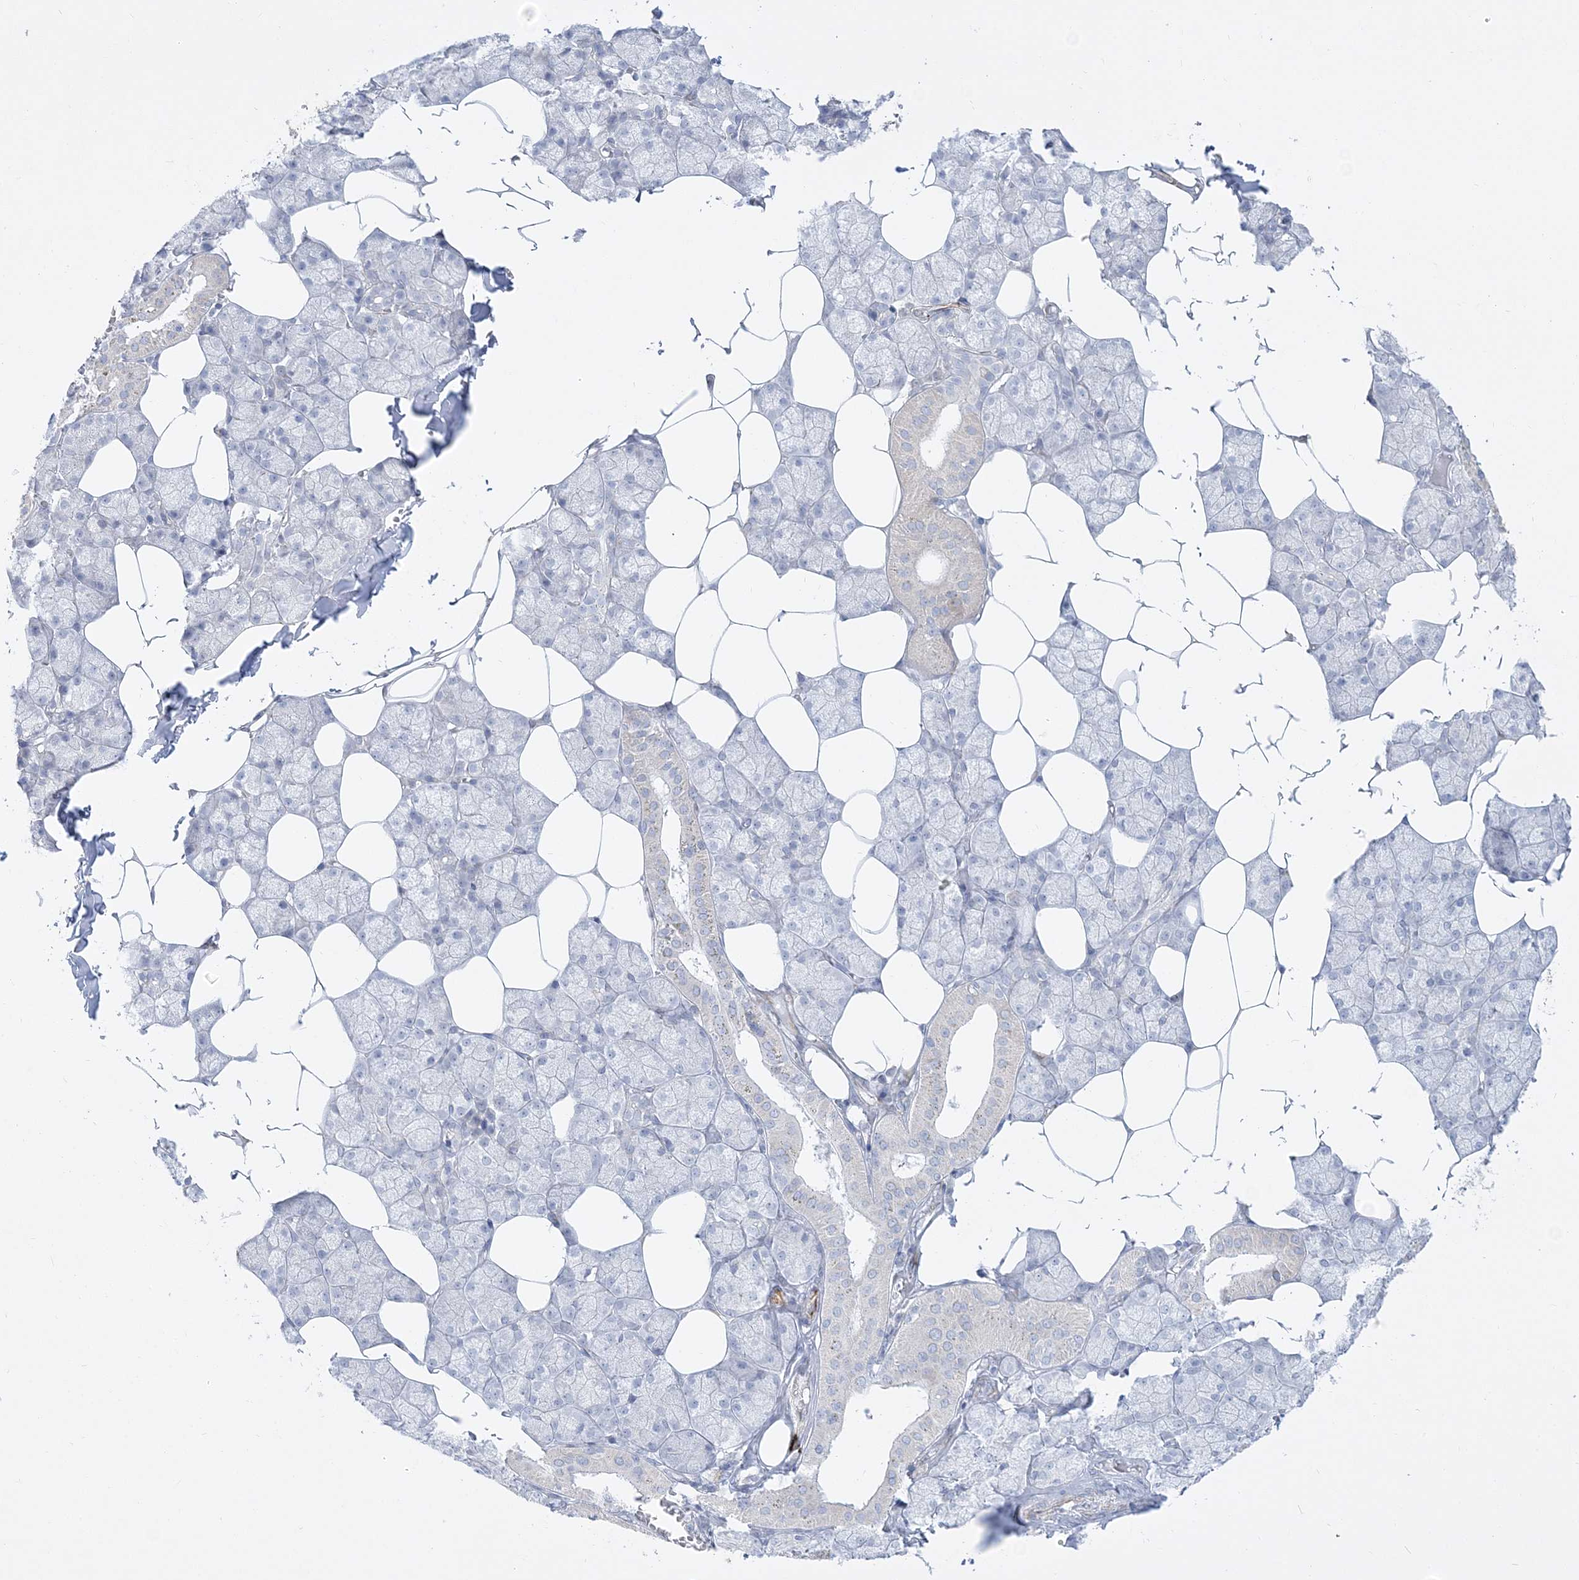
{"staining": {"intensity": "negative", "quantity": "none", "location": "none"}, "tissue": "salivary gland", "cell_type": "Glandular cells", "image_type": "normal", "snomed": [{"axis": "morphology", "description": "Normal tissue, NOS"}, {"axis": "topography", "description": "Salivary gland"}], "caption": "A high-resolution photomicrograph shows IHC staining of benign salivary gland, which shows no significant staining in glandular cells. Nuclei are stained in blue.", "gene": "GPAT2", "patient": {"sex": "male", "age": 62}}